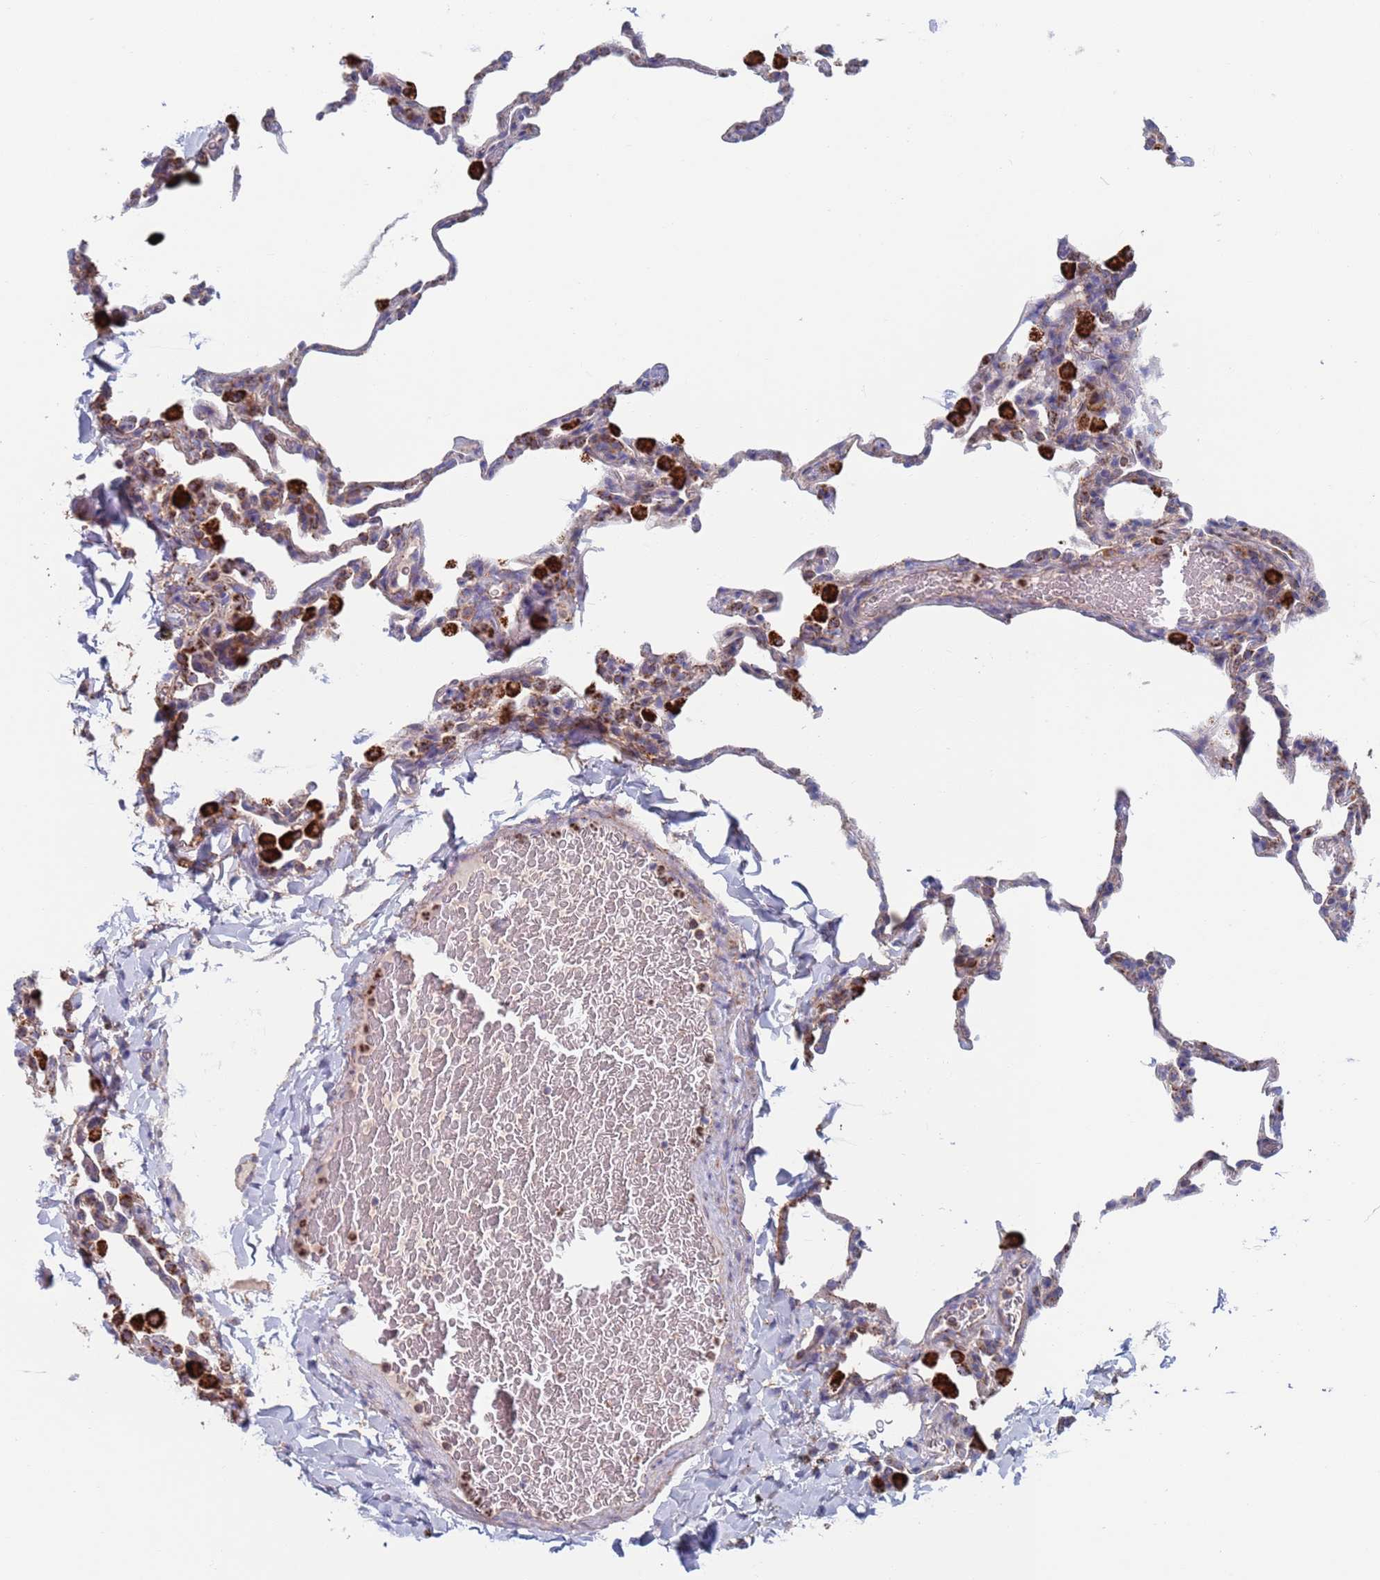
{"staining": {"intensity": "weak", "quantity": "25%-75%", "location": "cytoplasmic/membranous"}, "tissue": "lung", "cell_type": "Alveolar cells", "image_type": "normal", "snomed": [{"axis": "morphology", "description": "Normal tissue, NOS"}, {"axis": "topography", "description": "Lung"}], "caption": "High-power microscopy captured an immunohistochemistry (IHC) micrograph of normal lung, revealing weak cytoplasmic/membranous staining in about 25%-75% of alveolar cells. (DAB = brown stain, brightfield microscopy at high magnification).", "gene": "CHCHD6", "patient": {"sex": "male", "age": 20}}